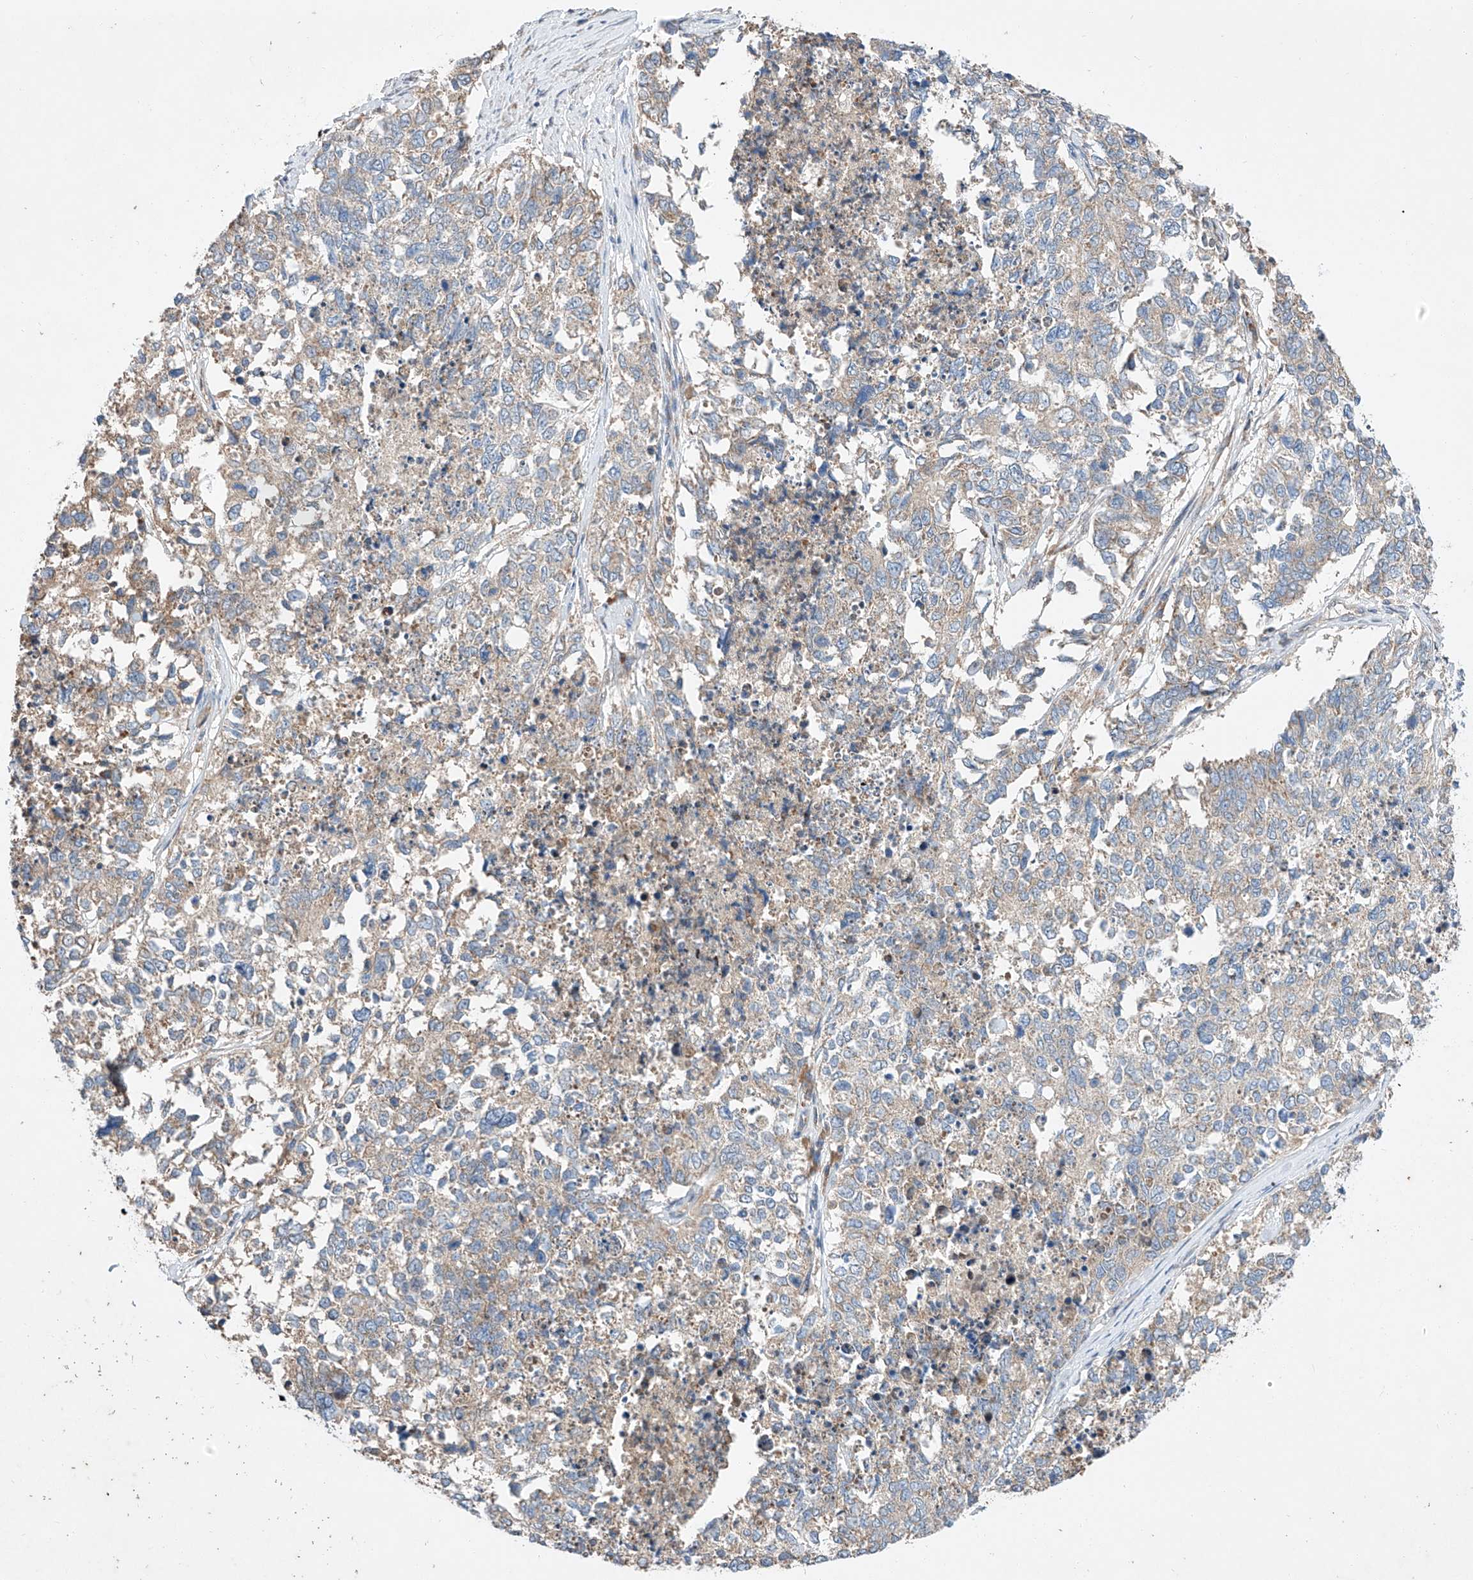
{"staining": {"intensity": "weak", "quantity": ">75%", "location": "cytoplasmic/membranous"}, "tissue": "cervical cancer", "cell_type": "Tumor cells", "image_type": "cancer", "snomed": [{"axis": "morphology", "description": "Squamous cell carcinoma, NOS"}, {"axis": "topography", "description": "Cervix"}], "caption": "Cervical cancer (squamous cell carcinoma) stained with a brown dye reveals weak cytoplasmic/membranous positive positivity in approximately >75% of tumor cells.", "gene": "C6orf118", "patient": {"sex": "female", "age": 63}}